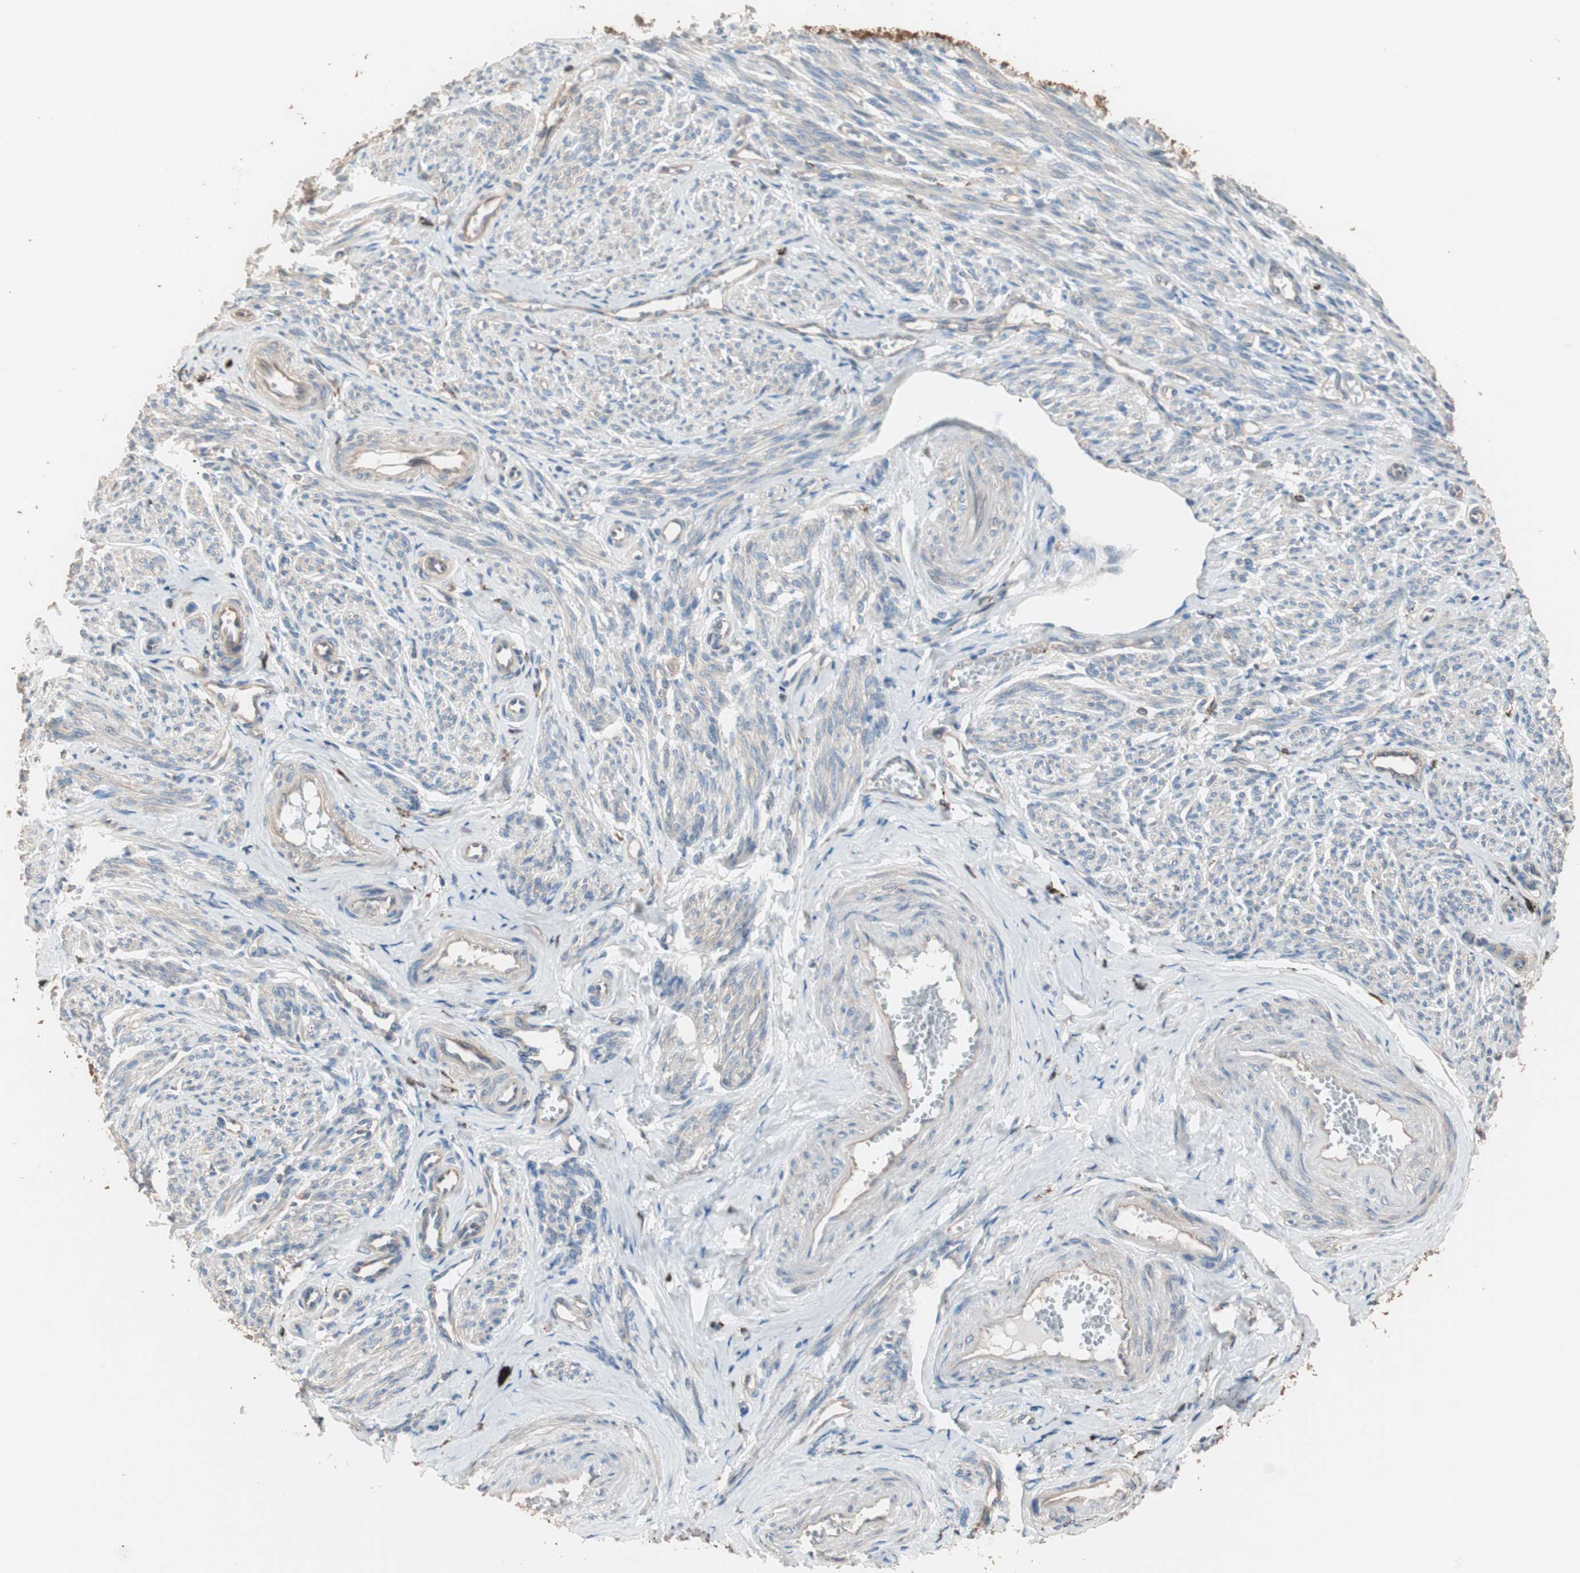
{"staining": {"intensity": "moderate", "quantity": "<25%", "location": "cytoplasmic/membranous"}, "tissue": "smooth muscle", "cell_type": "Smooth muscle cells", "image_type": "normal", "snomed": [{"axis": "morphology", "description": "Normal tissue, NOS"}, {"axis": "topography", "description": "Smooth muscle"}], "caption": "Immunohistochemical staining of unremarkable smooth muscle demonstrates moderate cytoplasmic/membranous protein staining in about <25% of smooth muscle cells.", "gene": "CCT3", "patient": {"sex": "female", "age": 65}}